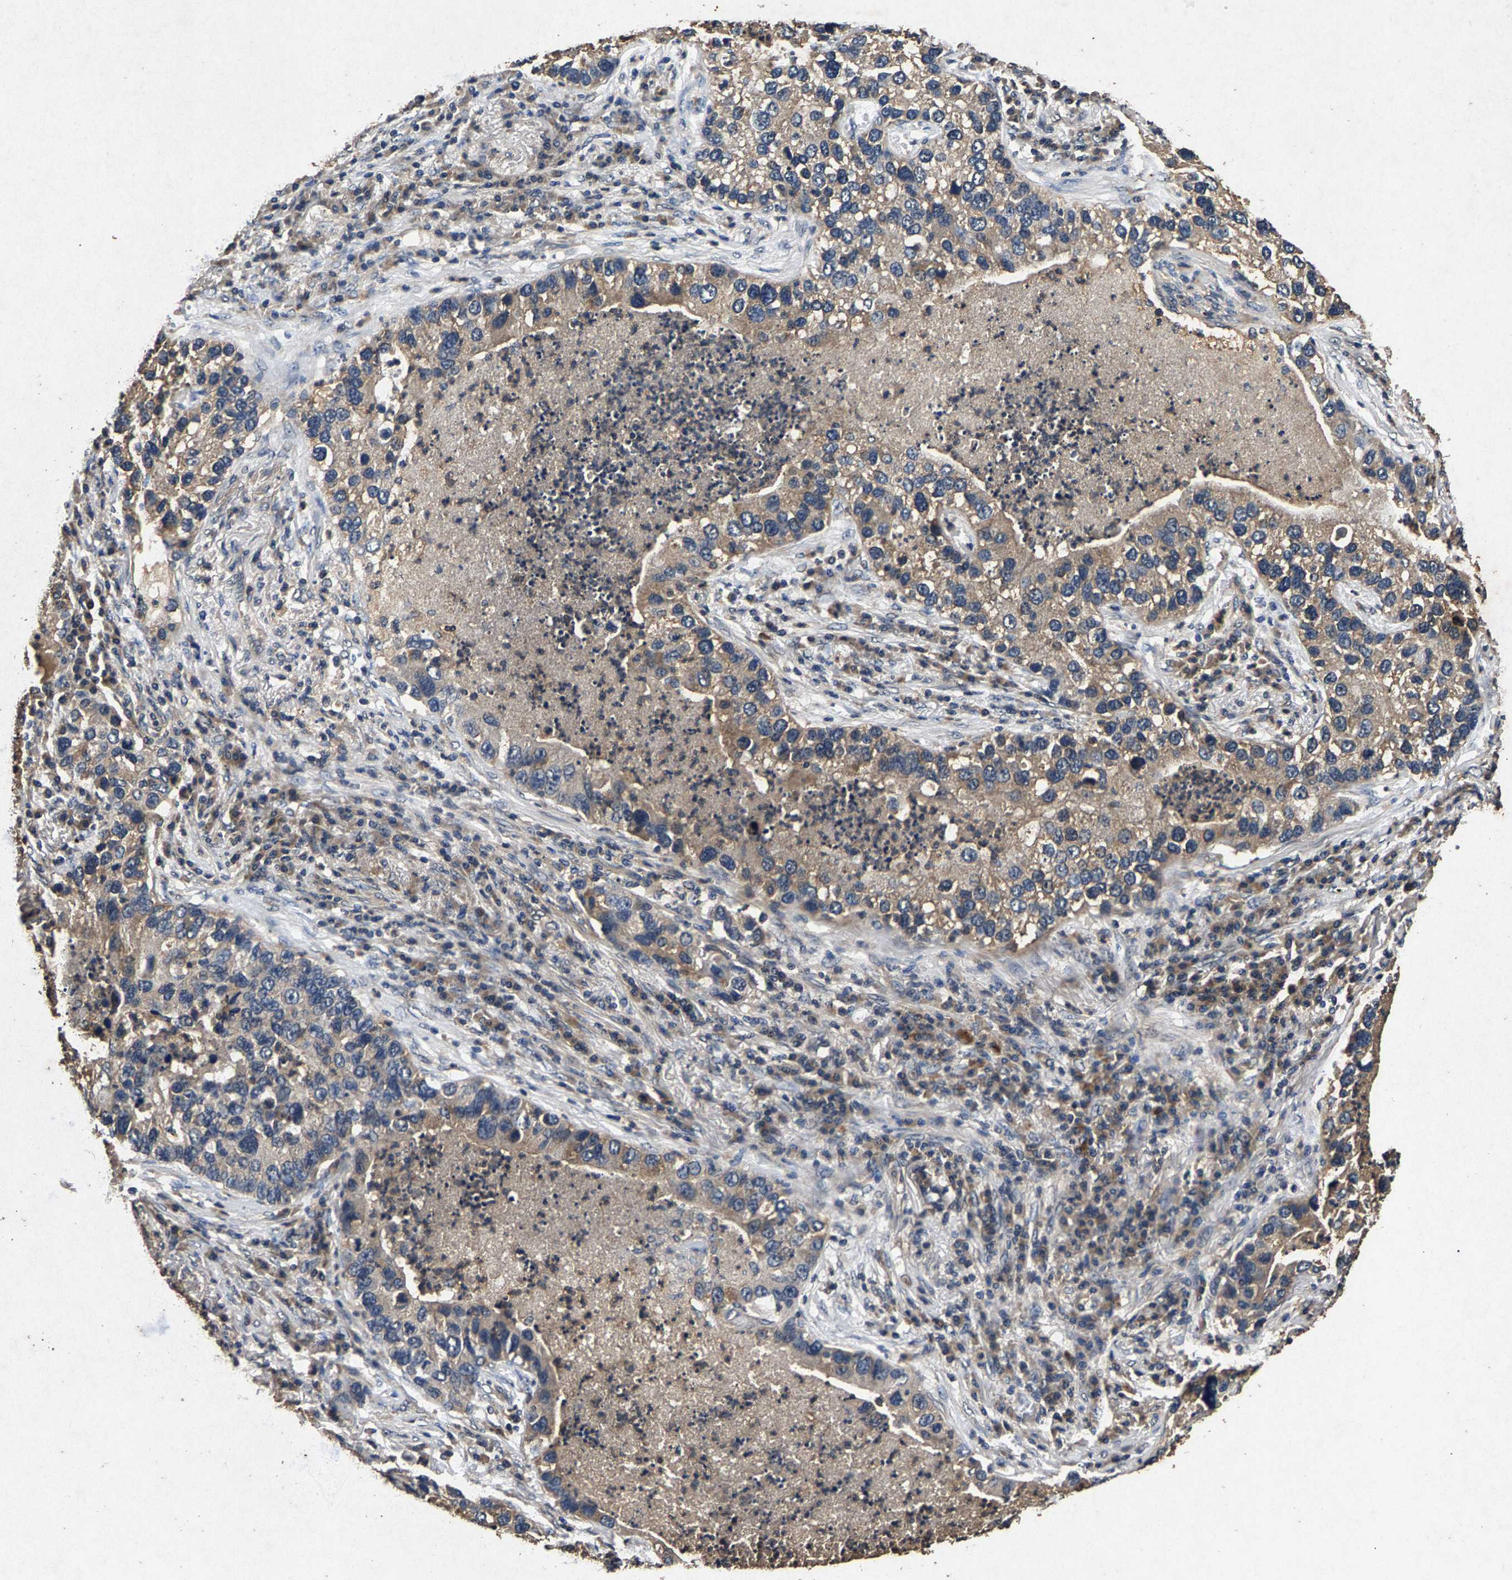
{"staining": {"intensity": "weak", "quantity": ">75%", "location": "cytoplasmic/membranous"}, "tissue": "lung cancer", "cell_type": "Tumor cells", "image_type": "cancer", "snomed": [{"axis": "morphology", "description": "Normal tissue, NOS"}, {"axis": "morphology", "description": "Adenocarcinoma, NOS"}, {"axis": "topography", "description": "Bronchus"}, {"axis": "topography", "description": "Lung"}], "caption": "A brown stain labels weak cytoplasmic/membranous staining of a protein in lung adenocarcinoma tumor cells.", "gene": "PPP1CC", "patient": {"sex": "male", "age": 54}}